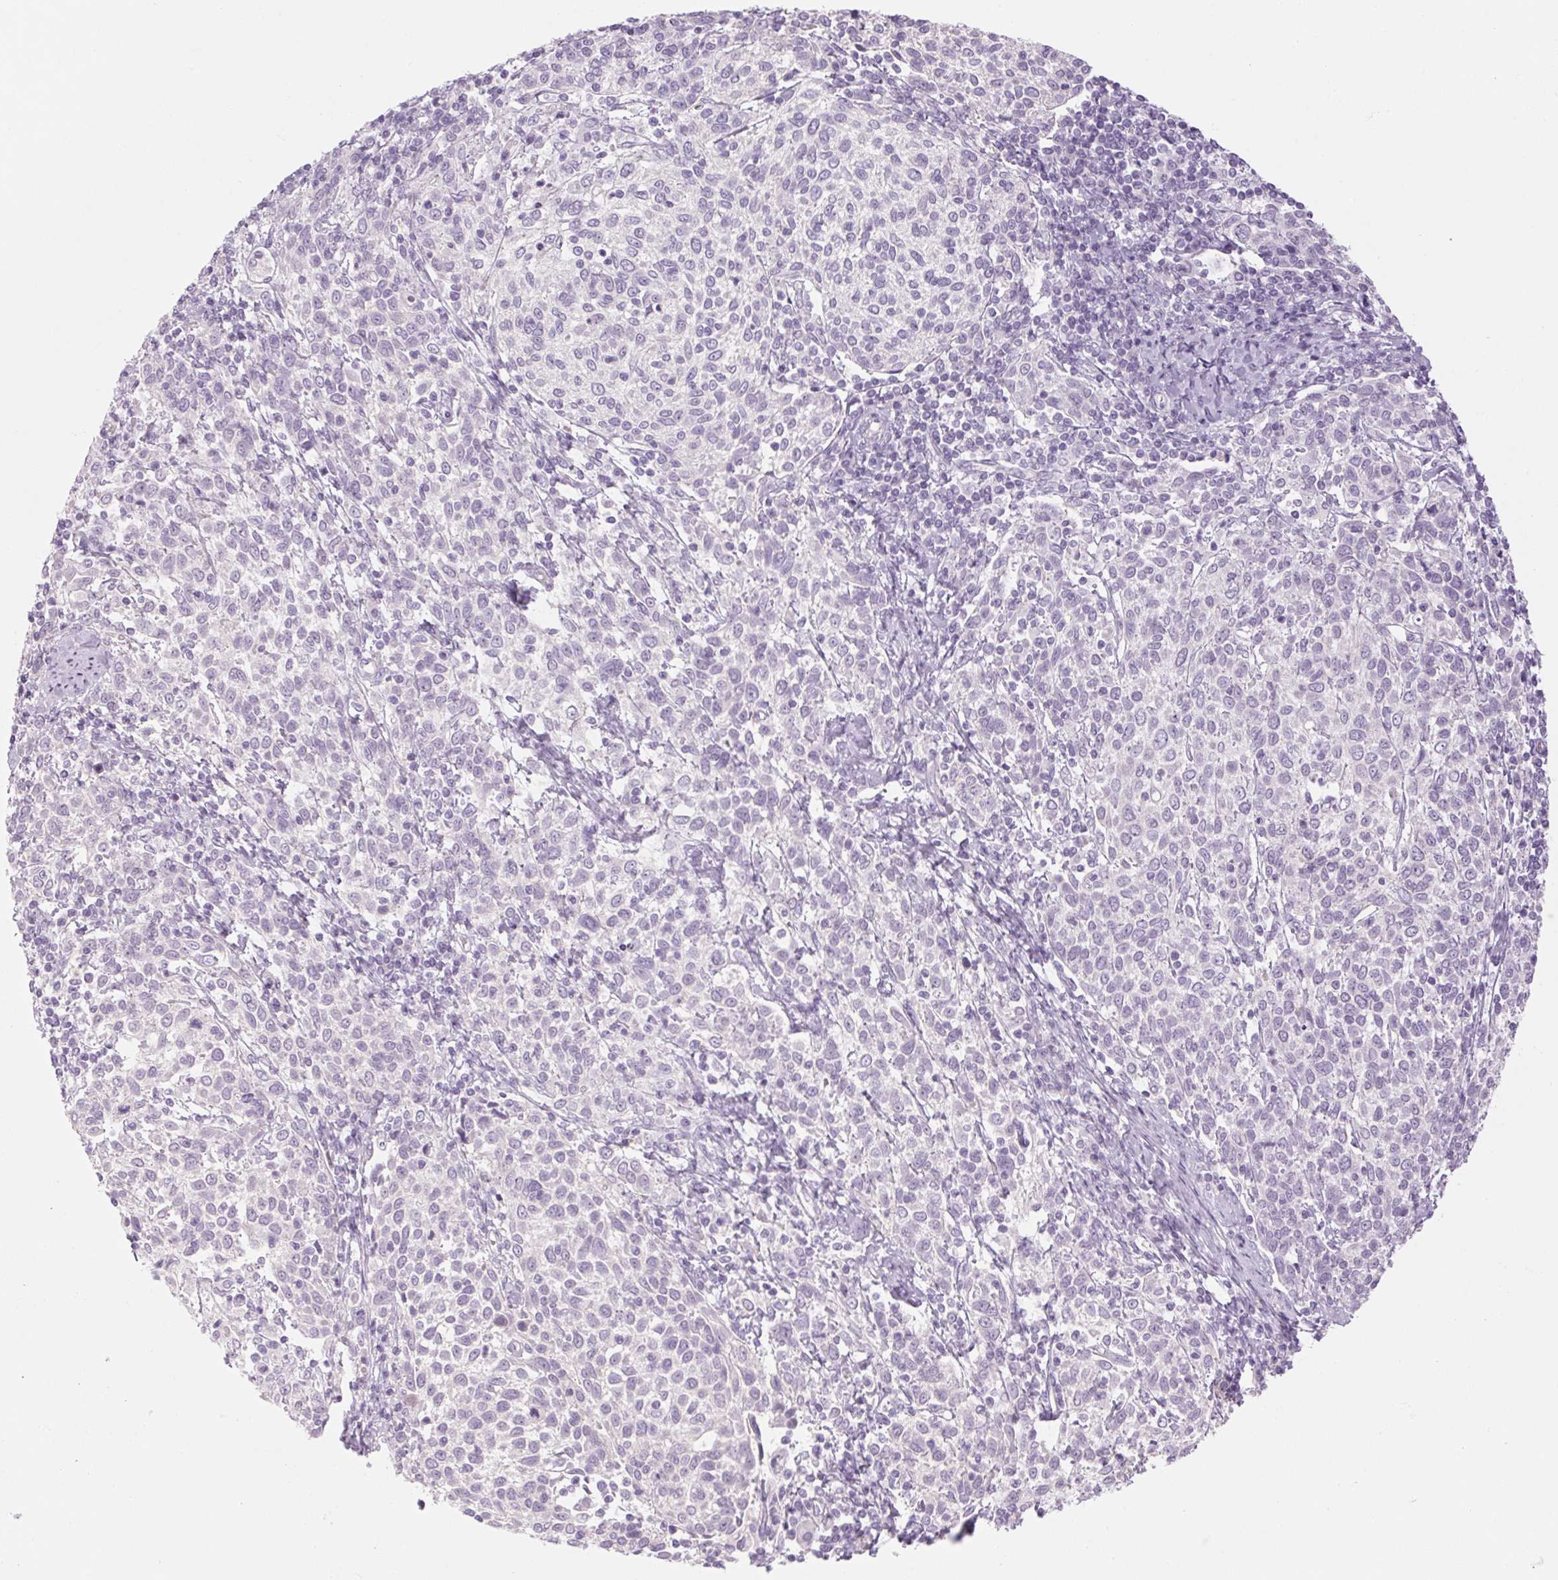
{"staining": {"intensity": "negative", "quantity": "none", "location": "none"}, "tissue": "cervical cancer", "cell_type": "Tumor cells", "image_type": "cancer", "snomed": [{"axis": "morphology", "description": "Squamous cell carcinoma, NOS"}, {"axis": "topography", "description": "Cervix"}], "caption": "IHC photomicrograph of neoplastic tissue: human cervical cancer stained with DAB displays no significant protein expression in tumor cells.", "gene": "RPTN", "patient": {"sex": "female", "age": 61}}